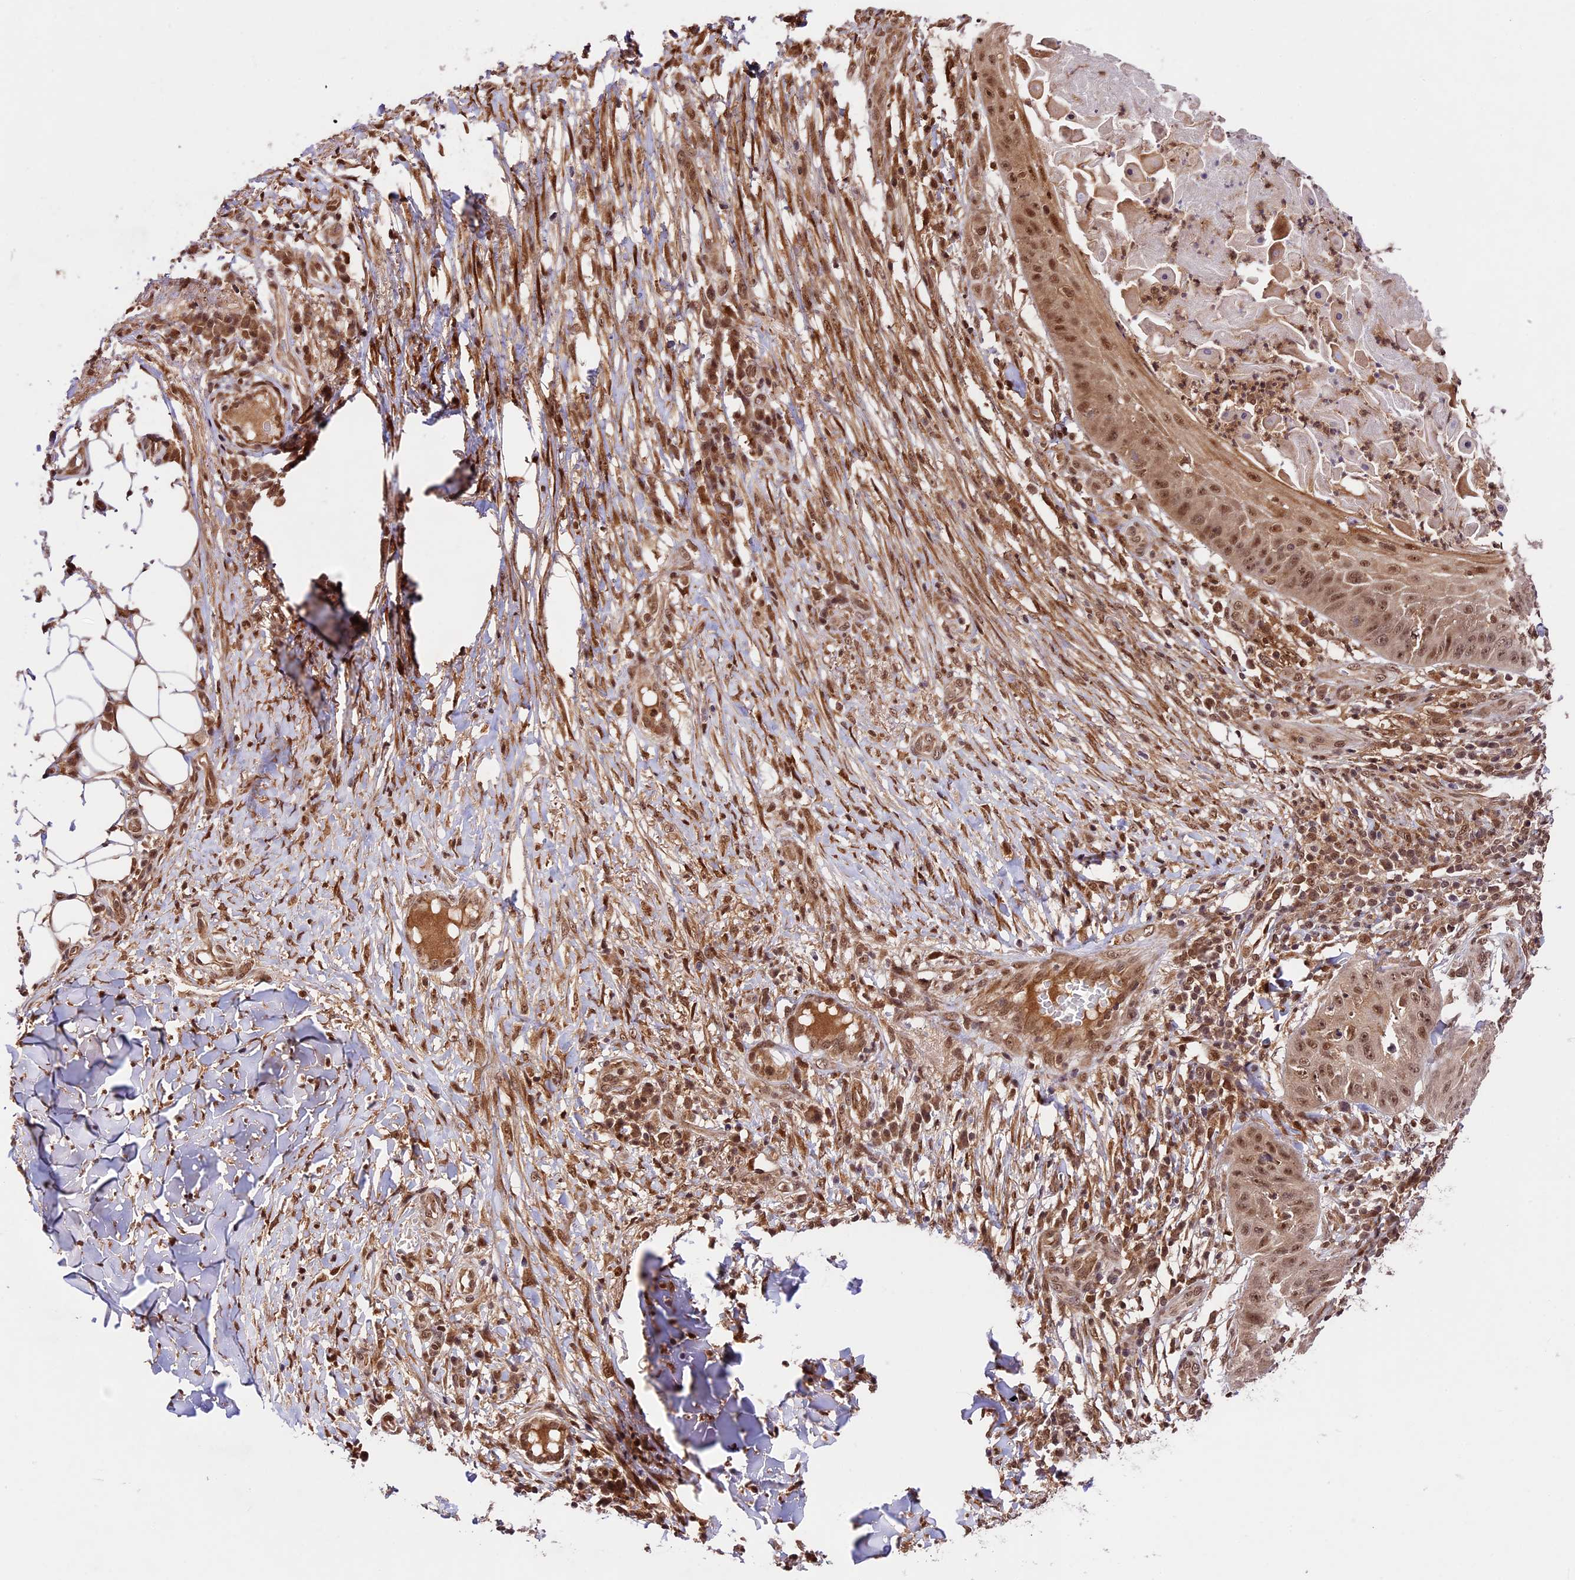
{"staining": {"intensity": "moderate", "quantity": ">75%", "location": "cytoplasmic/membranous,nuclear"}, "tissue": "skin cancer", "cell_type": "Tumor cells", "image_type": "cancer", "snomed": [{"axis": "morphology", "description": "Squamous cell carcinoma, NOS"}, {"axis": "topography", "description": "Skin"}], "caption": "Tumor cells show medium levels of moderate cytoplasmic/membranous and nuclear positivity in approximately >75% of cells in human skin cancer.", "gene": "DHX38", "patient": {"sex": "male", "age": 70}}